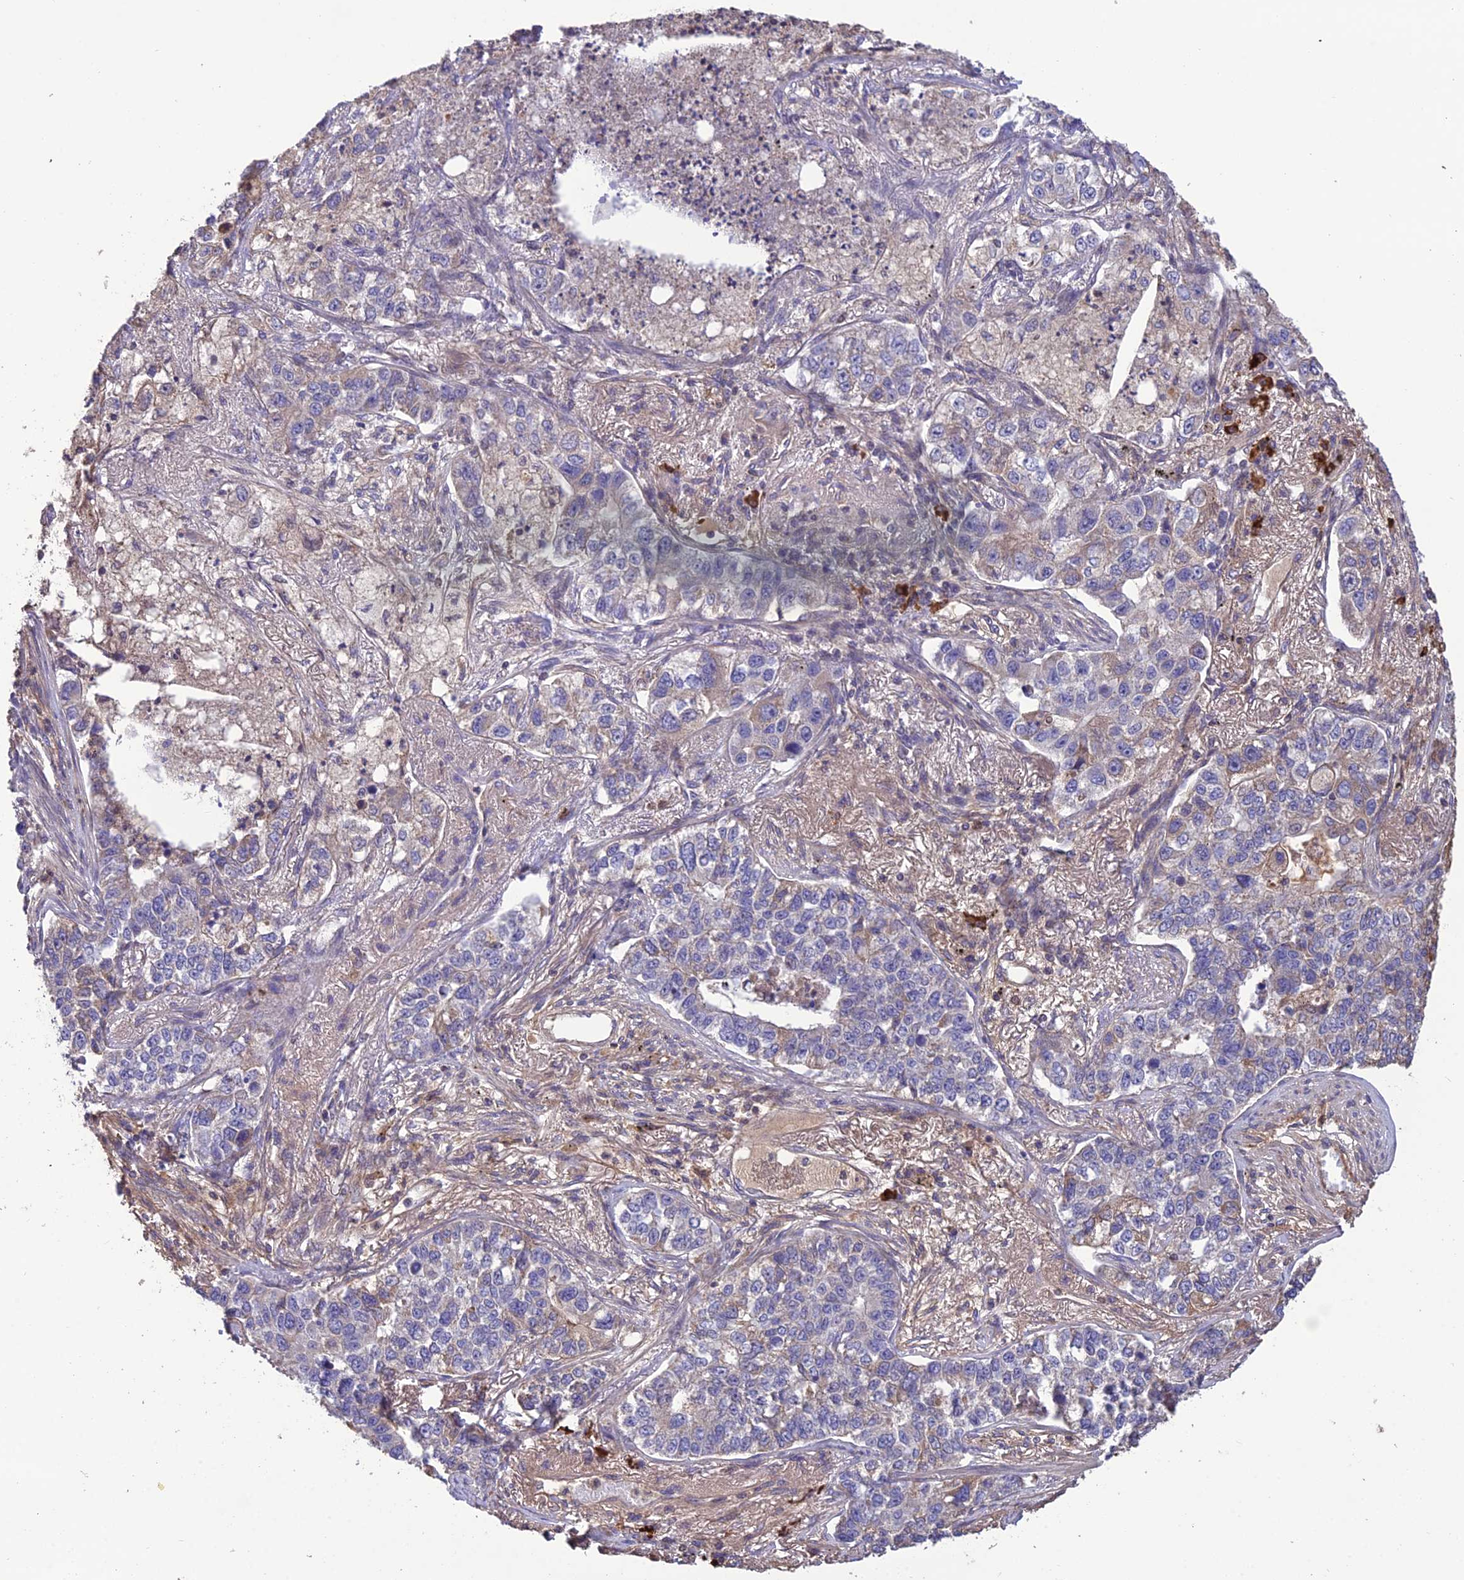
{"staining": {"intensity": "negative", "quantity": "none", "location": "none"}, "tissue": "lung cancer", "cell_type": "Tumor cells", "image_type": "cancer", "snomed": [{"axis": "morphology", "description": "Adenocarcinoma, NOS"}, {"axis": "topography", "description": "Lung"}], "caption": "This is an immunohistochemistry (IHC) micrograph of human adenocarcinoma (lung). There is no expression in tumor cells.", "gene": "MIOS", "patient": {"sex": "male", "age": 49}}